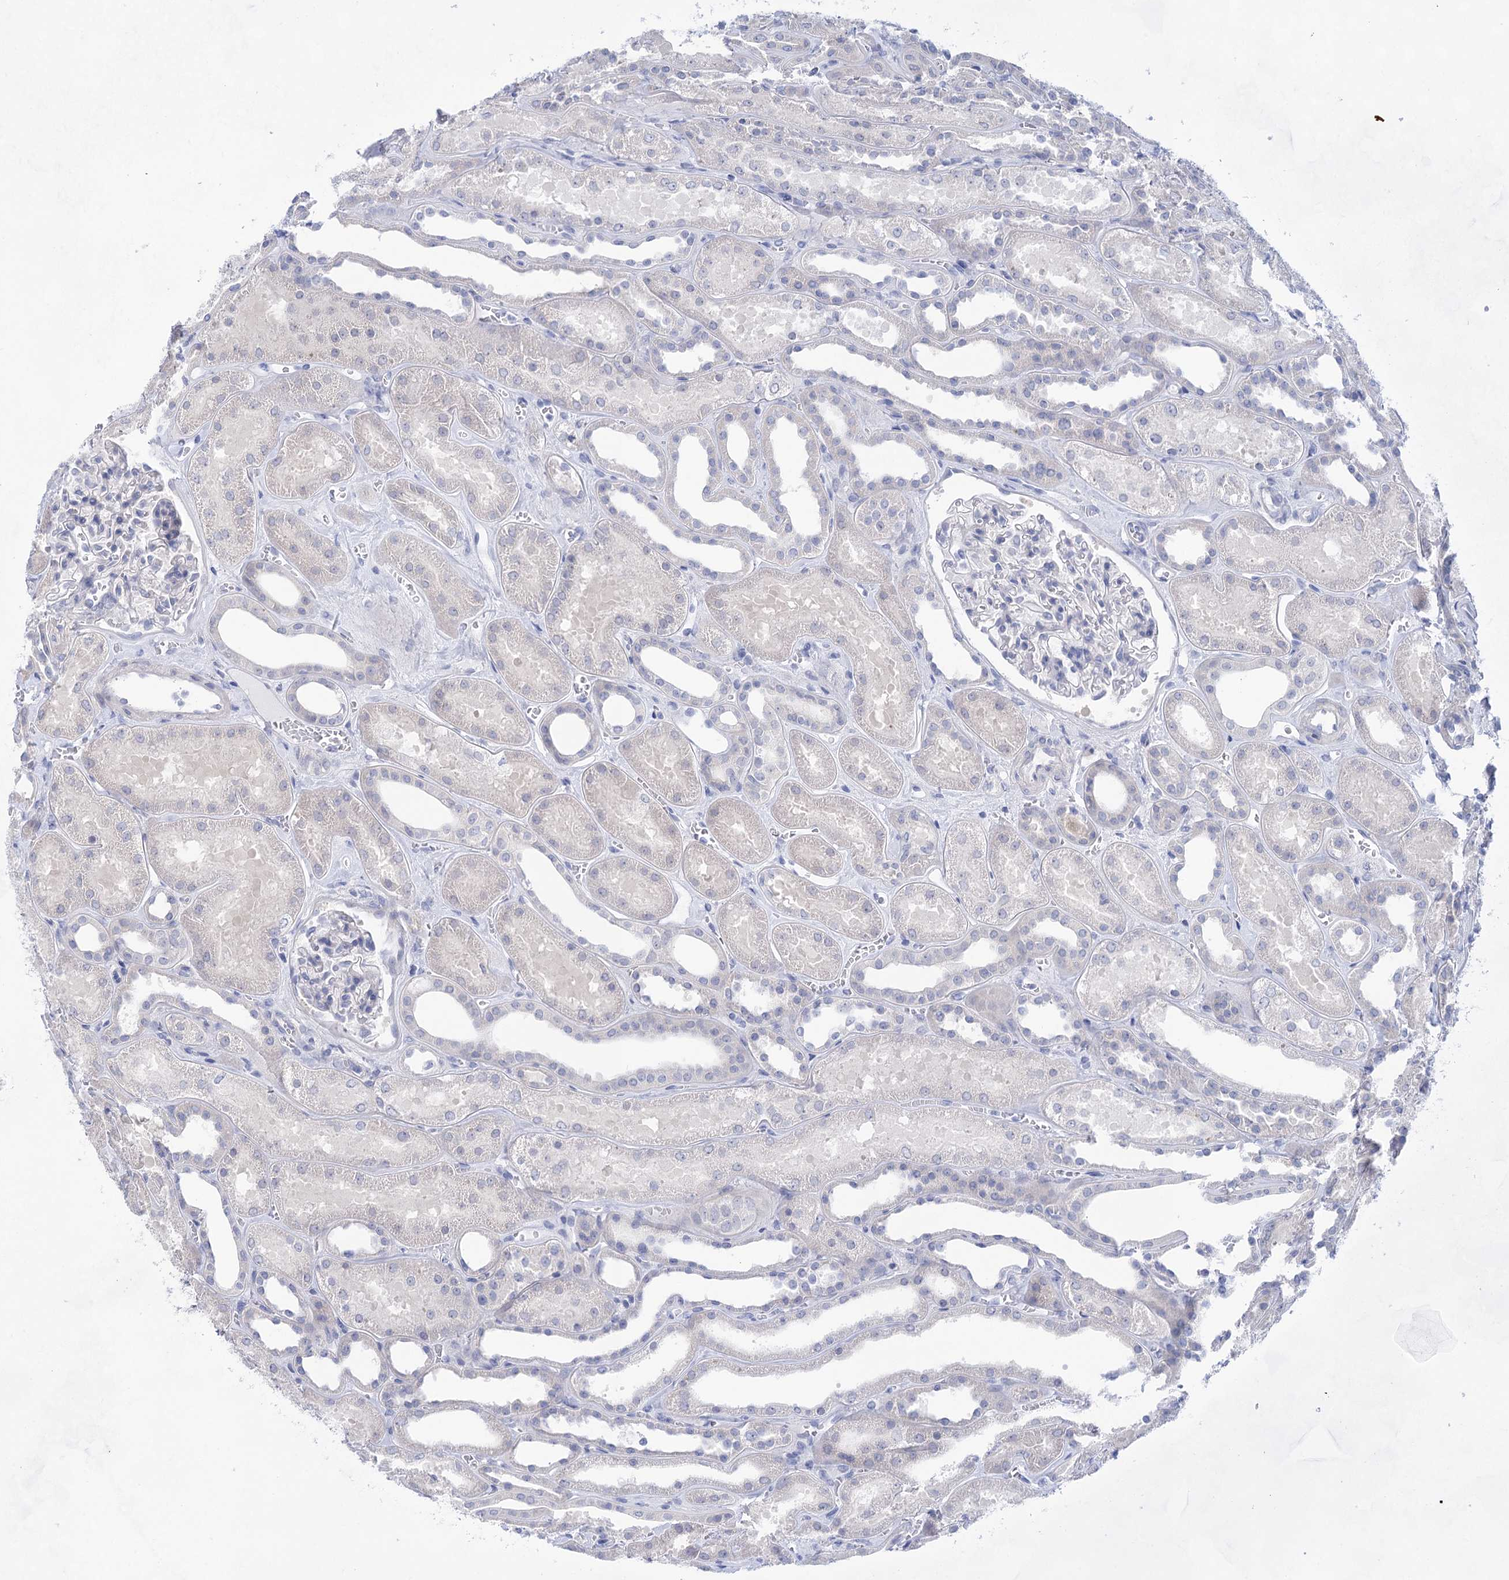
{"staining": {"intensity": "negative", "quantity": "none", "location": "none"}, "tissue": "kidney", "cell_type": "Cells in glomeruli", "image_type": "normal", "snomed": [{"axis": "morphology", "description": "Normal tissue, NOS"}, {"axis": "morphology", "description": "Adenocarcinoma, NOS"}, {"axis": "topography", "description": "Kidney"}], "caption": "Immunohistochemistry (IHC) histopathology image of benign kidney stained for a protein (brown), which displays no positivity in cells in glomeruli.", "gene": "LALBA", "patient": {"sex": "female", "age": 68}}